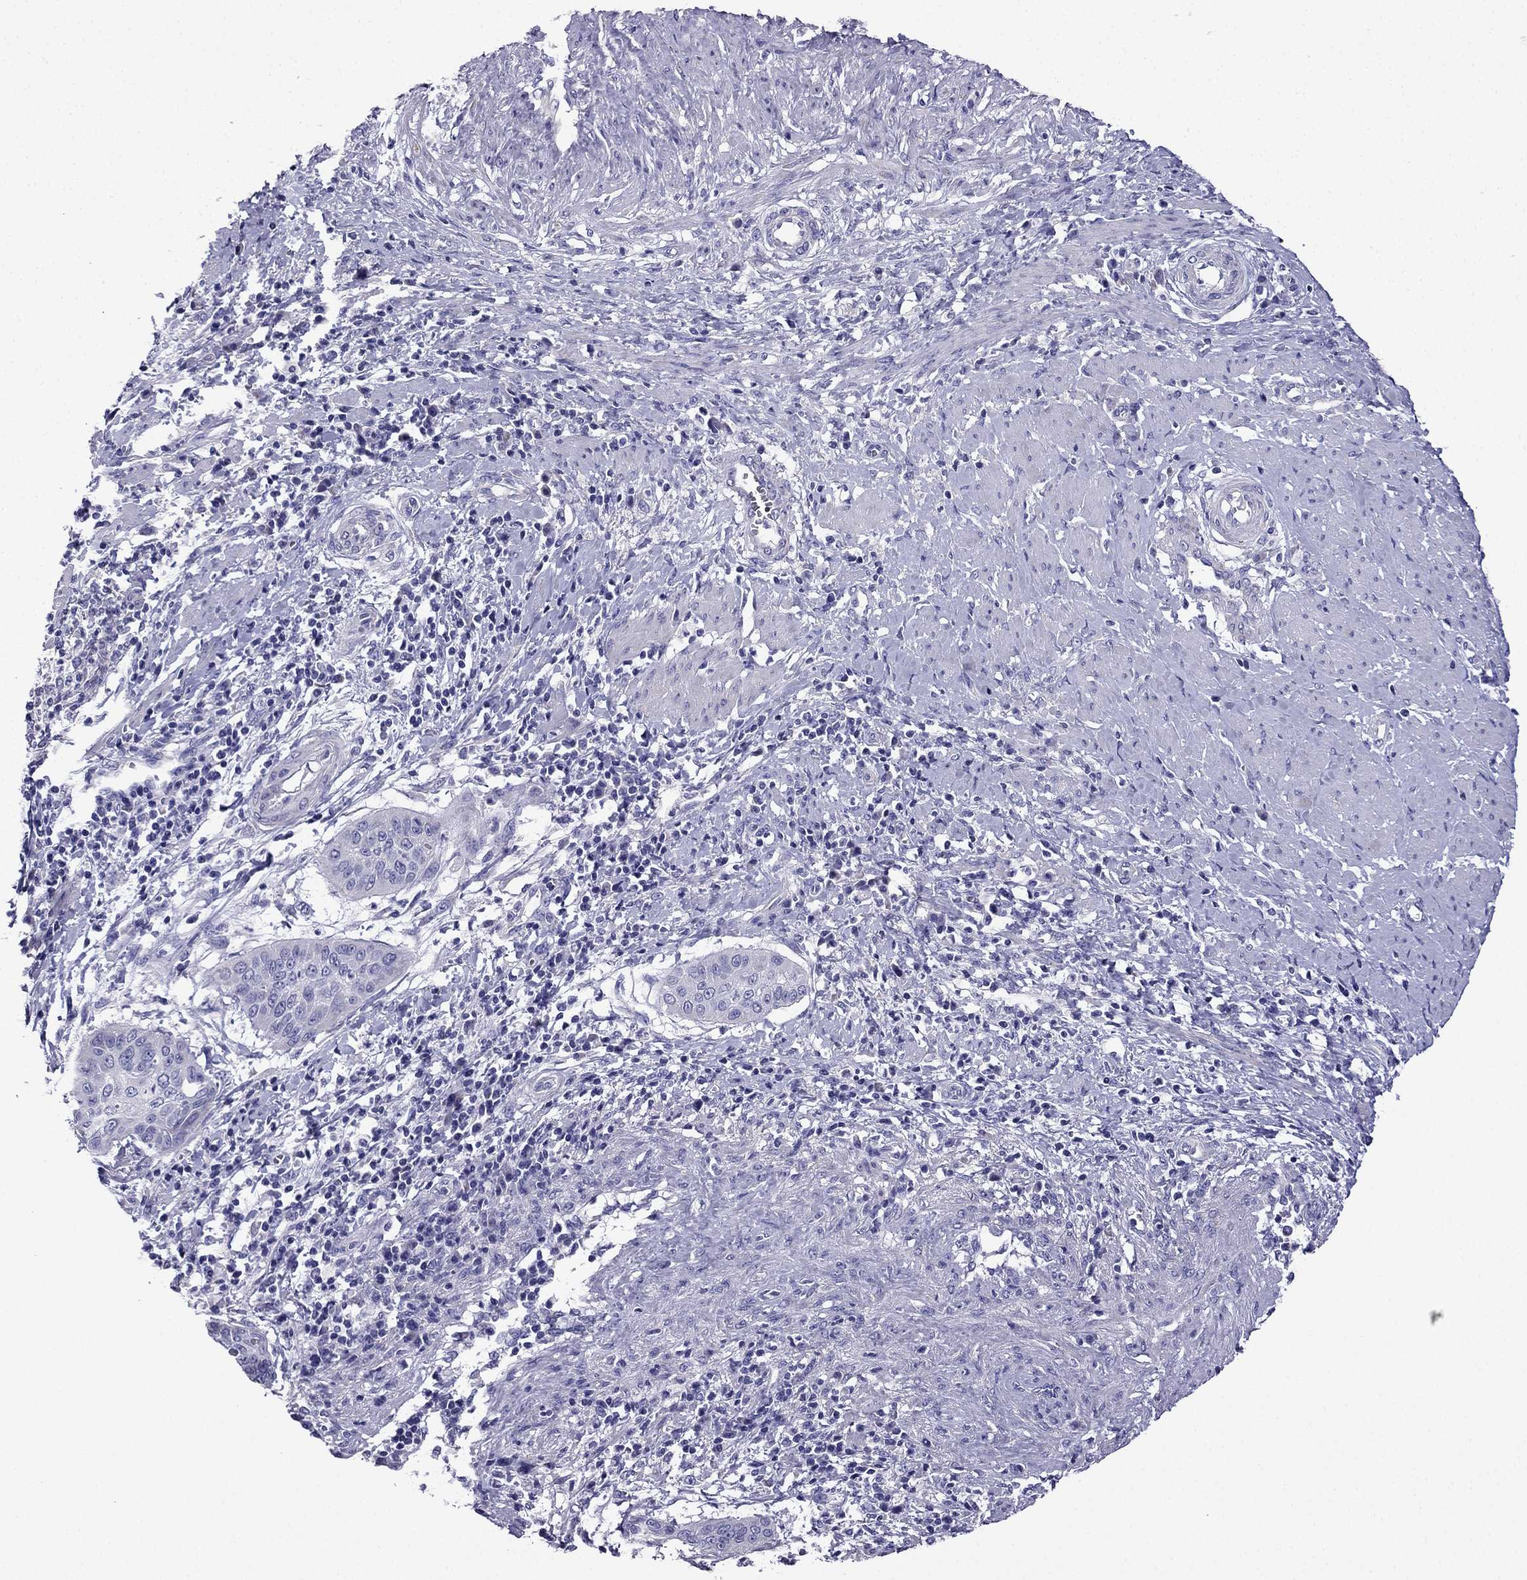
{"staining": {"intensity": "negative", "quantity": "none", "location": "none"}, "tissue": "cervical cancer", "cell_type": "Tumor cells", "image_type": "cancer", "snomed": [{"axis": "morphology", "description": "Squamous cell carcinoma, NOS"}, {"axis": "topography", "description": "Cervix"}], "caption": "IHC photomicrograph of squamous cell carcinoma (cervical) stained for a protein (brown), which shows no staining in tumor cells.", "gene": "KIF5A", "patient": {"sex": "female", "age": 39}}